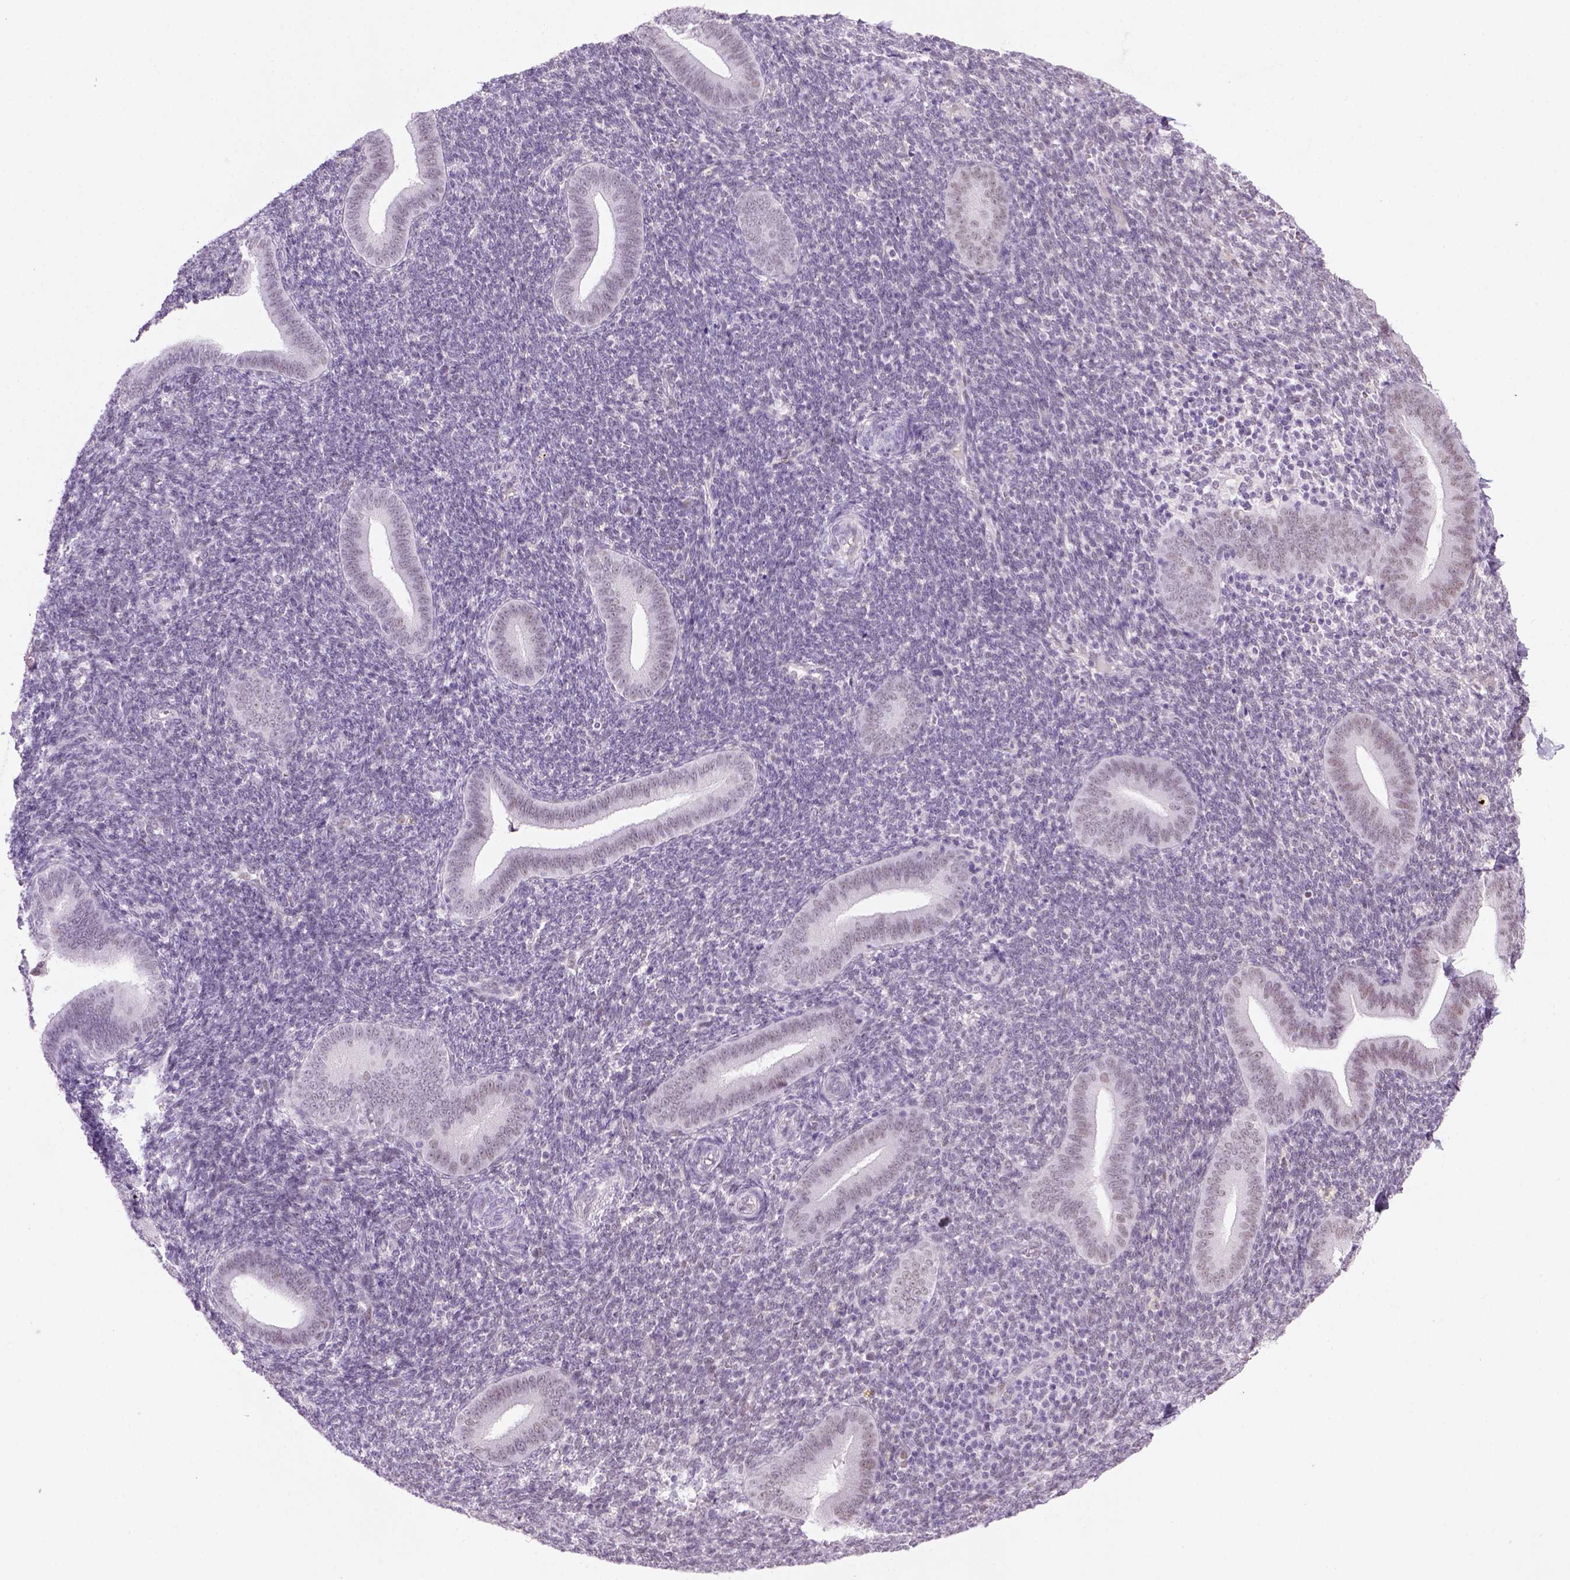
{"staining": {"intensity": "negative", "quantity": "none", "location": "none"}, "tissue": "endometrium", "cell_type": "Cells in endometrial stroma", "image_type": "normal", "snomed": [{"axis": "morphology", "description": "Normal tissue, NOS"}, {"axis": "topography", "description": "Endometrium"}], "caption": "This histopathology image is of benign endometrium stained with IHC to label a protein in brown with the nuclei are counter-stained blue. There is no expression in cells in endometrial stroma.", "gene": "TBPL1", "patient": {"sex": "female", "age": 25}}